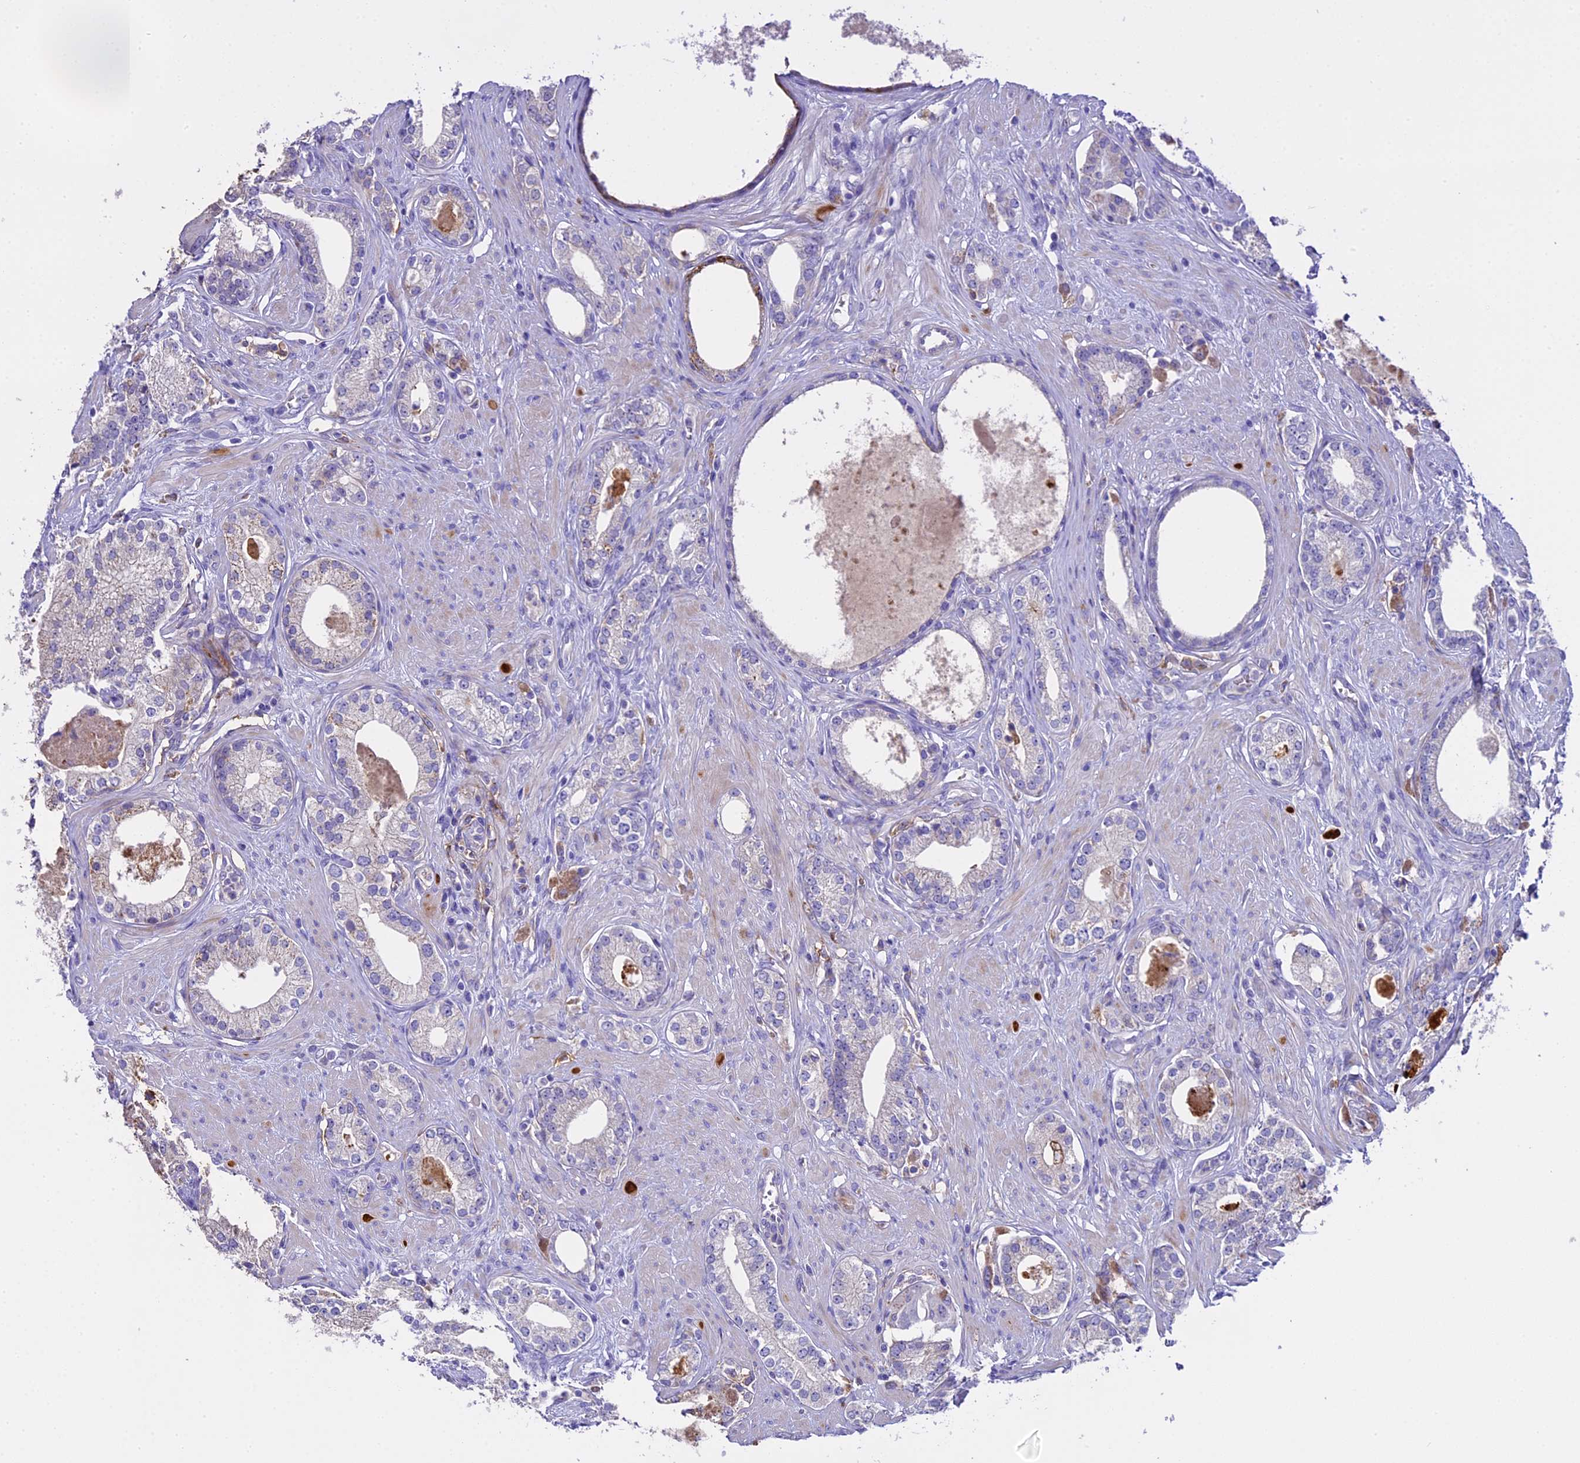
{"staining": {"intensity": "negative", "quantity": "none", "location": "none"}, "tissue": "prostate cancer", "cell_type": "Tumor cells", "image_type": "cancer", "snomed": [{"axis": "morphology", "description": "Adenocarcinoma, High grade"}, {"axis": "topography", "description": "Prostate"}], "caption": "Tumor cells are negative for brown protein staining in prostate cancer.", "gene": "NOD2", "patient": {"sex": "male", "age": 63}}